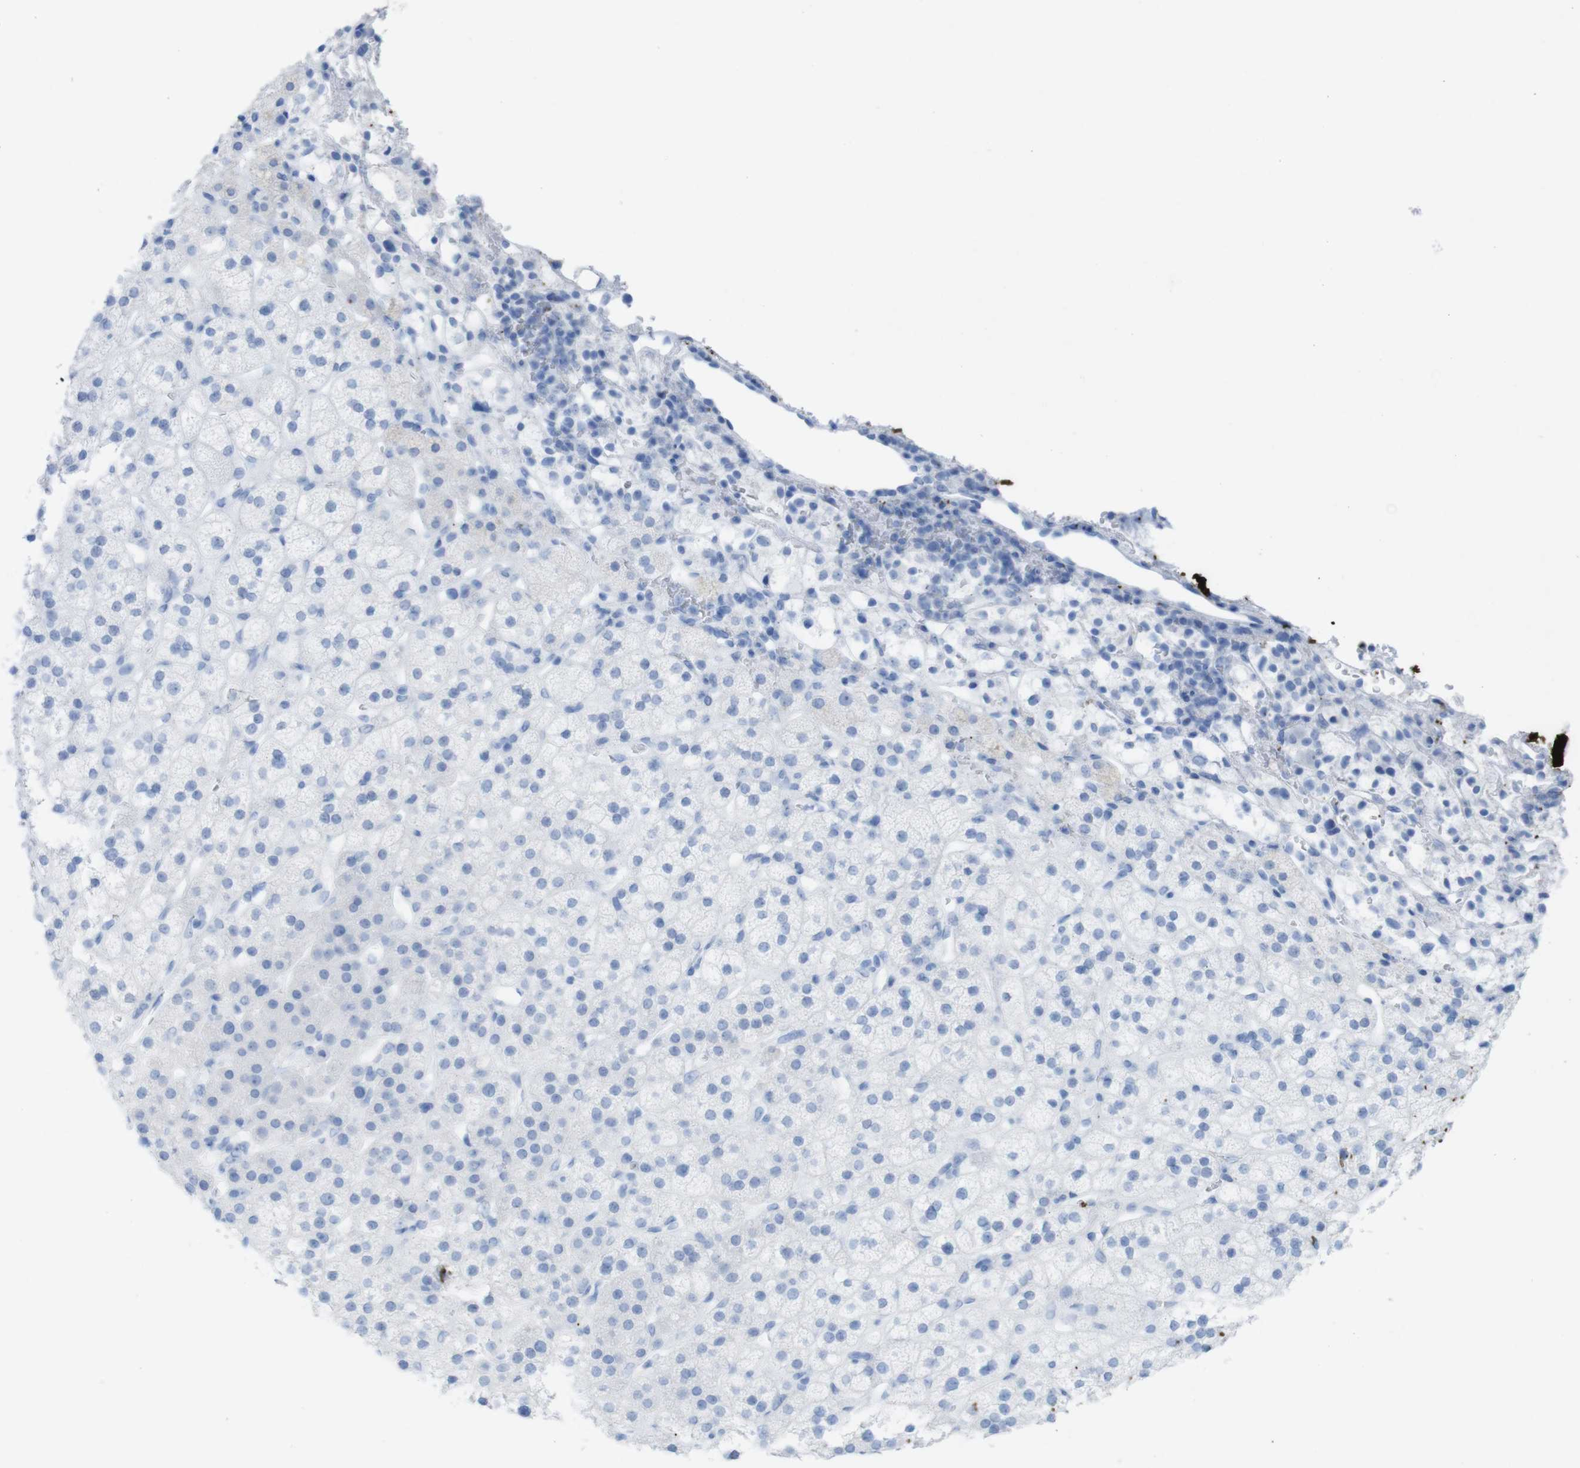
{"staining": {"intensity": "negative", "quantity": "none", "location": "none"}, "tissue": "adrenal gland", "cell_type": "Glandular cells", "image_type": "normal", "snomed": [{"axis": "morphology", "description": "Normal tissue, NOS"}, {"axis": "topography", "description": "Adrenal gland"}], "caption": "Glandular cells show no significant protein staining in normal adrenal gland. Nuclei are stained in blue.", "gene": "MYH7", "patient": {"sex": "male", "age": 56}}